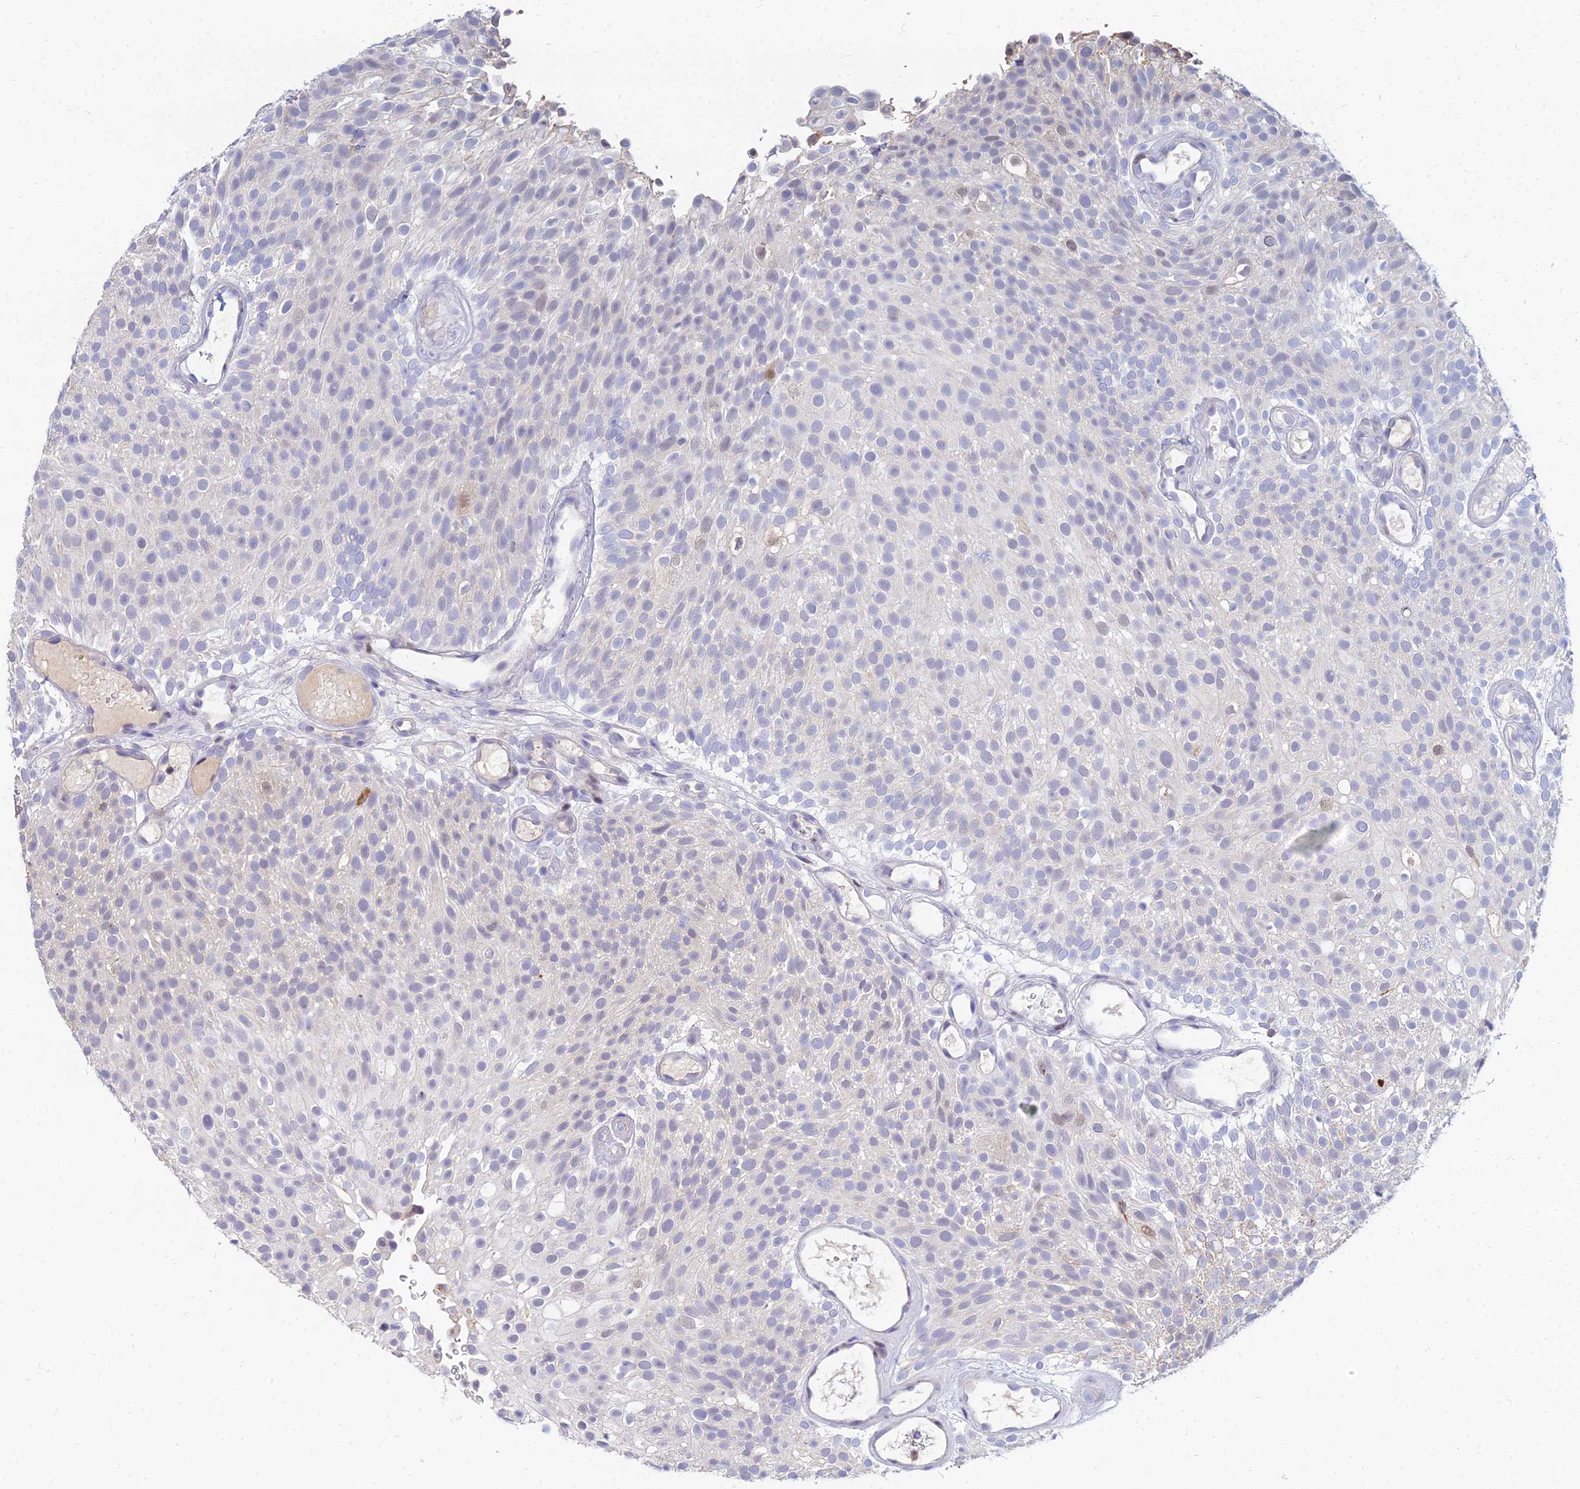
{"staining": {"intensity": "negative", "quantity": "none", "location": "none"}, "tissue": "urothelial cancer", "cell_type": "Tumor cells", "image_type": "cancer", "snomed": [{"axis": "morphology", "description": "Urothelial carcinoma, Low grade"}, {"axis": "topography", "description": "Urinary bladder"}], "caption": "Immunohistochemistry micrograph of neoplastic tissue: urothelial cancer stained with DAB reveals no significant protein positivity in tumor cells.", "gene": "GOLGA6D", "patient": {"sex": "male", "age": 78}}